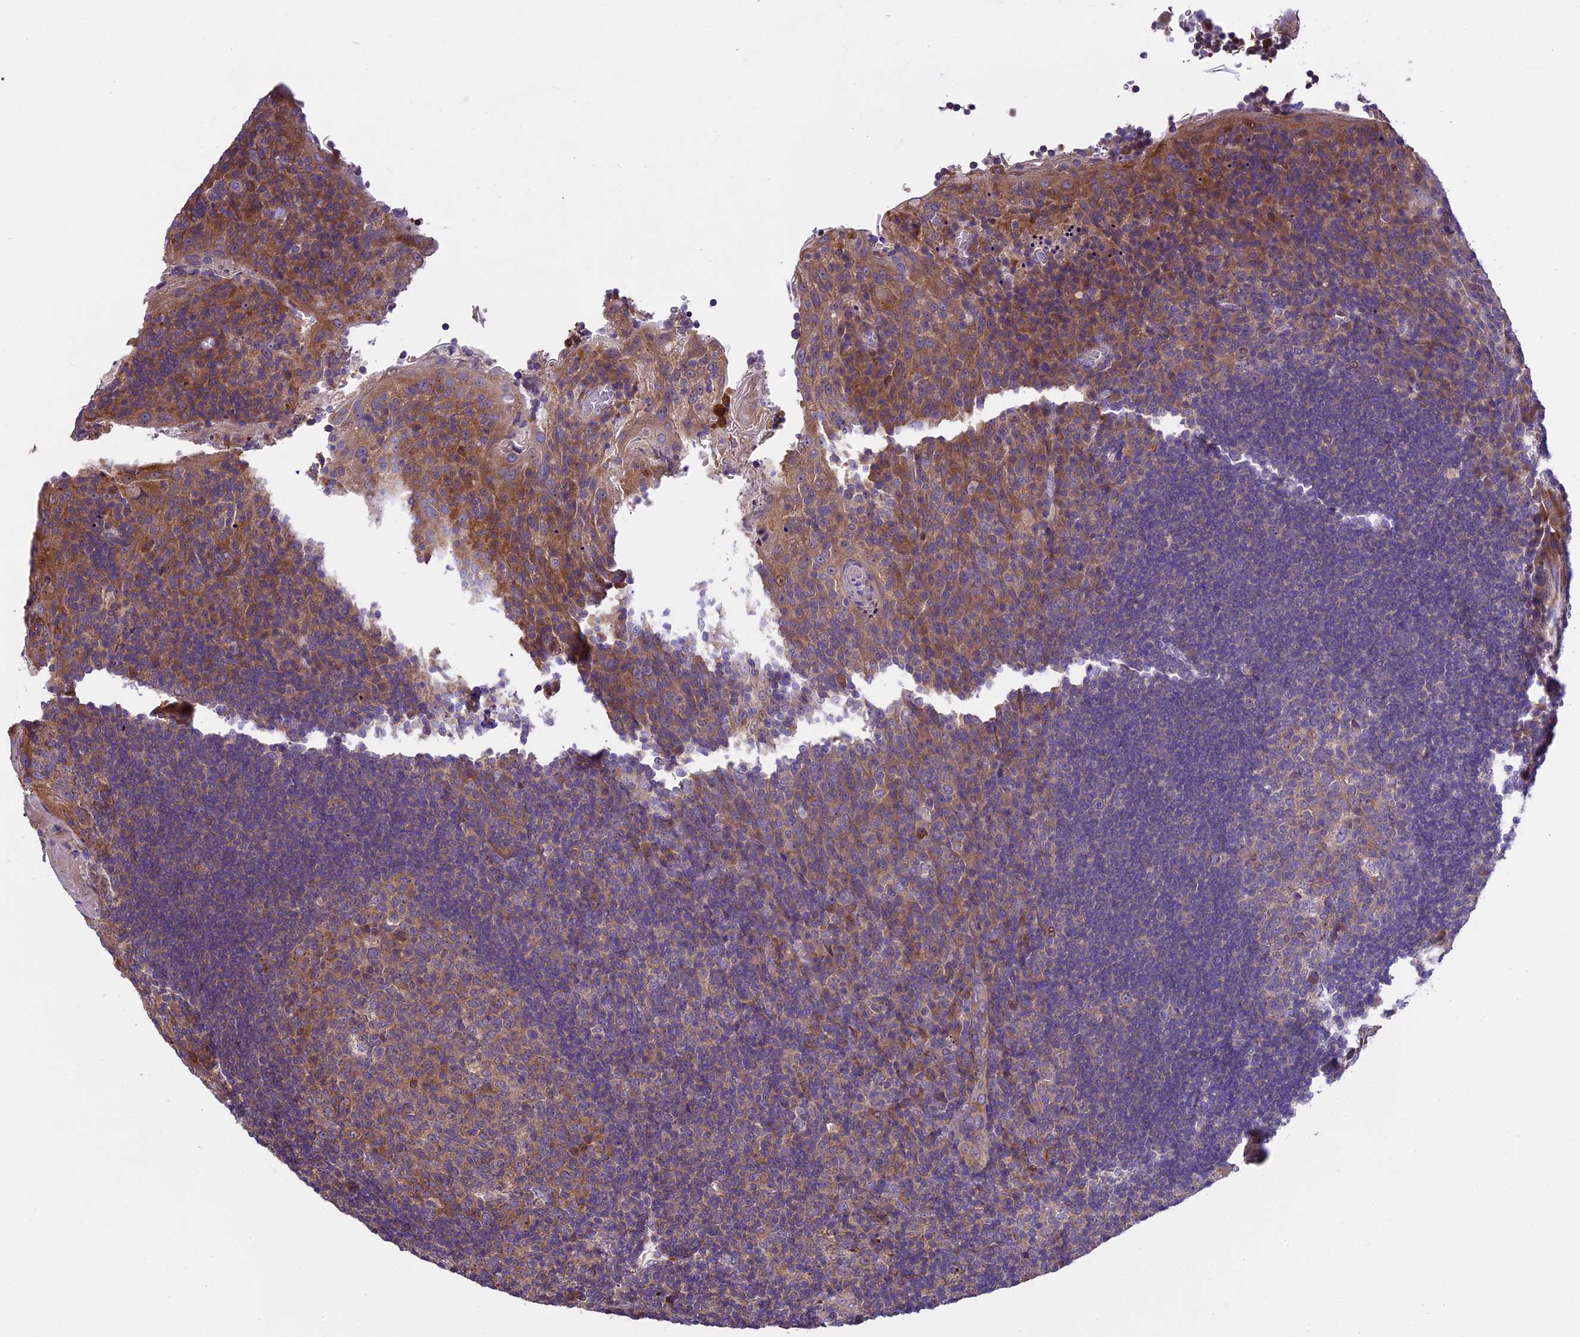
{"staining": {"intensity": "weak", "quantity": "25%-75%", "location": "cytoplasmic/membranous"}, "tissue": "tonsil", "cell_type": "Germinal center cells", "image_type": "normal", "snomed": [{"axis": "morphology", "description": "Normal tissue, NOS"}, {"axis": "topography", "description": "Tonsil"}], "caption": "The image exhibits staining of benign tonsil, revealing weak cytoplasmic/membranous protein staining (brown color) within germinal center cells. Nuclei are stained in blue.", "gene": "SPIRE1", "patient": {"sex": "male", "age": 17}}